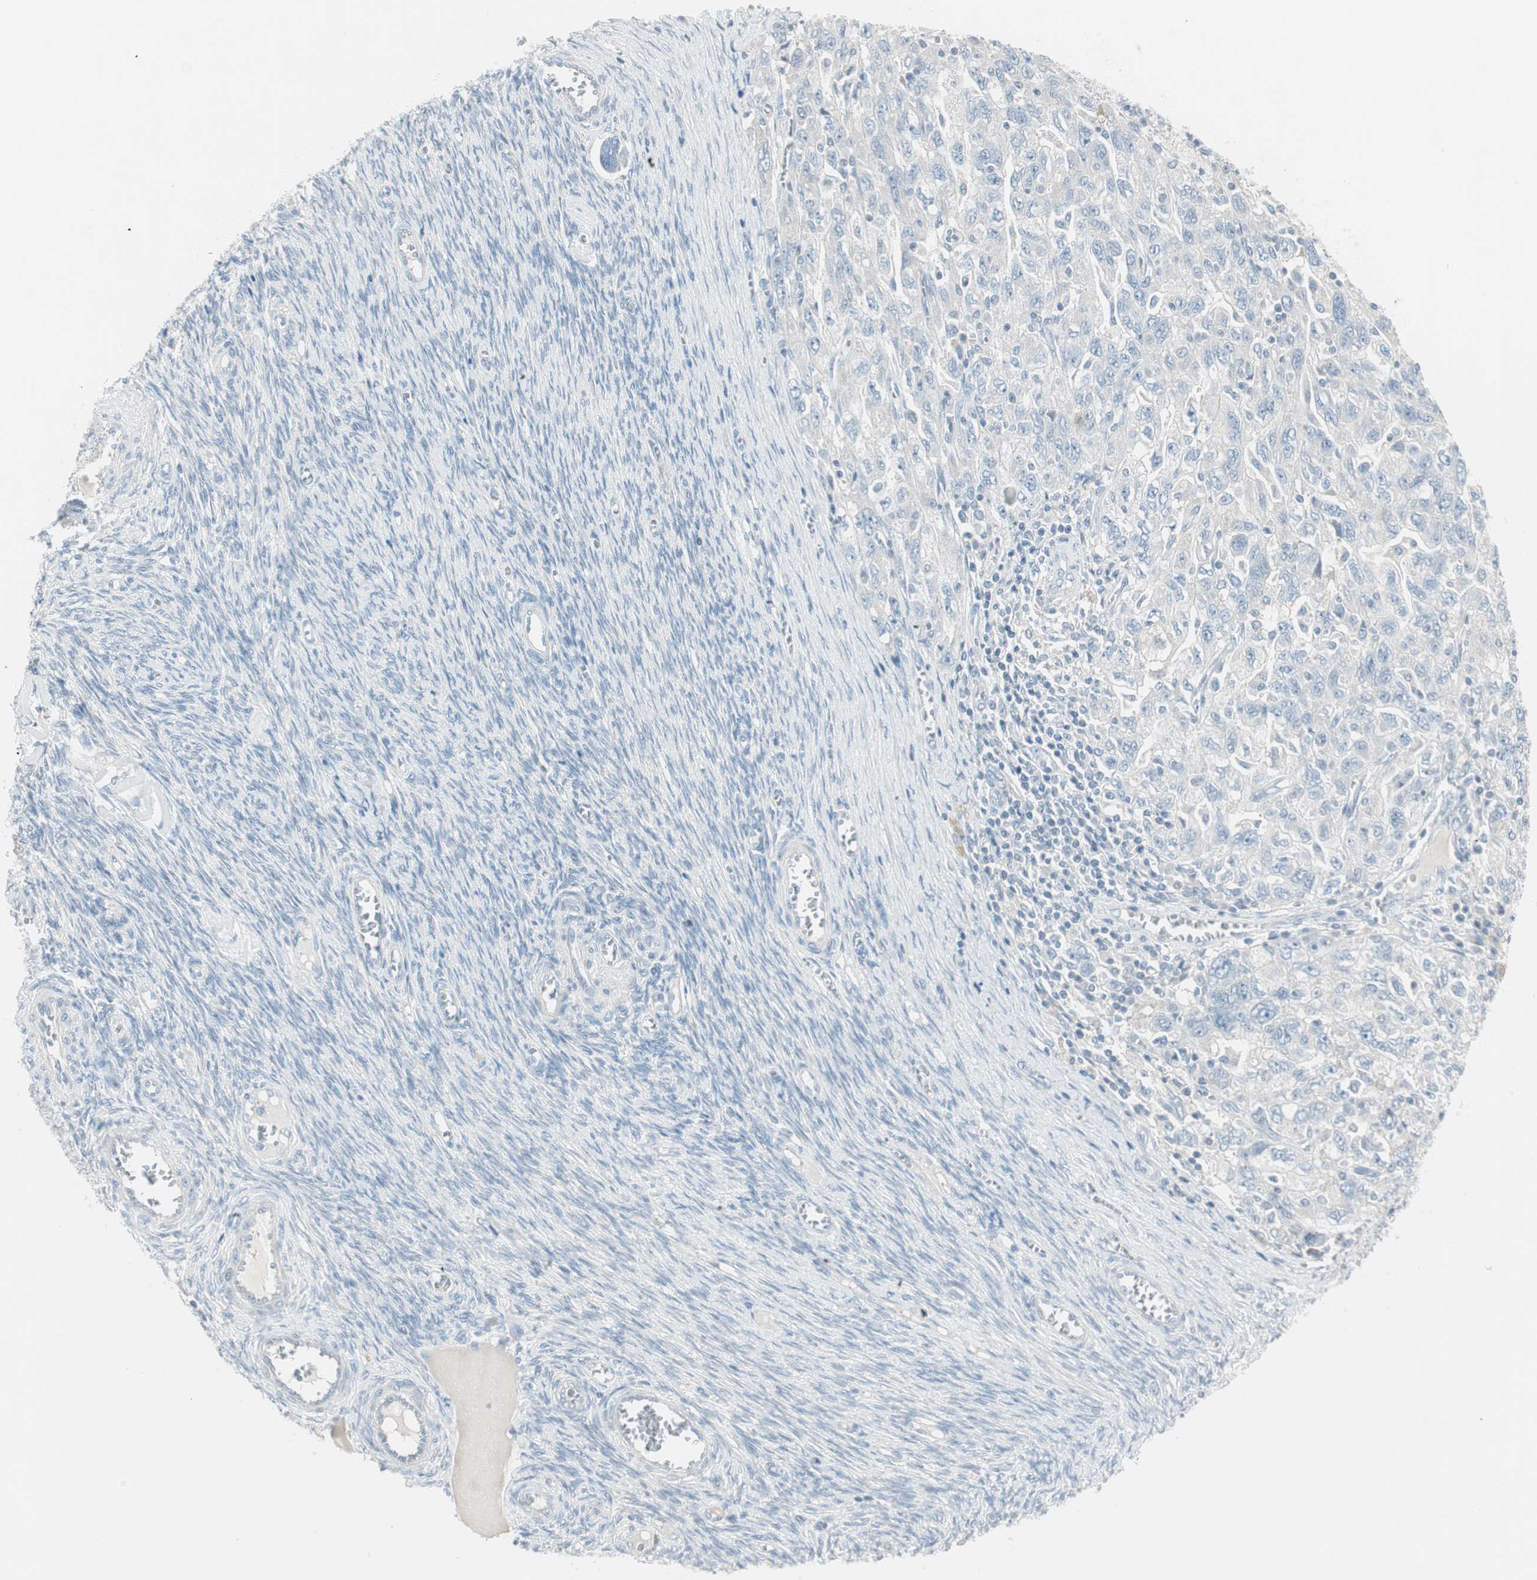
{"staining": {"intensity": "negative", "quantity": "none", "location": "none"}, "tissue": "ovarian cancer", "cell_type": "Tumor cells", "image_type": "cancer", "snomed": [{"axis": "morphology", "description": "Carcinoma, NOS"}, {"axis": "morphology", "description": "Cystadenocarcinoma, serous, NOS"}, {"axis": "topography", "description": "Ovary"}], "caption": "Human ovarian carcinoma stained for a protein using immunohistochemistry shows no staining in tumor cells.", "gene": "ITLN2", "patient": {"sex": "female", "age": 69}}